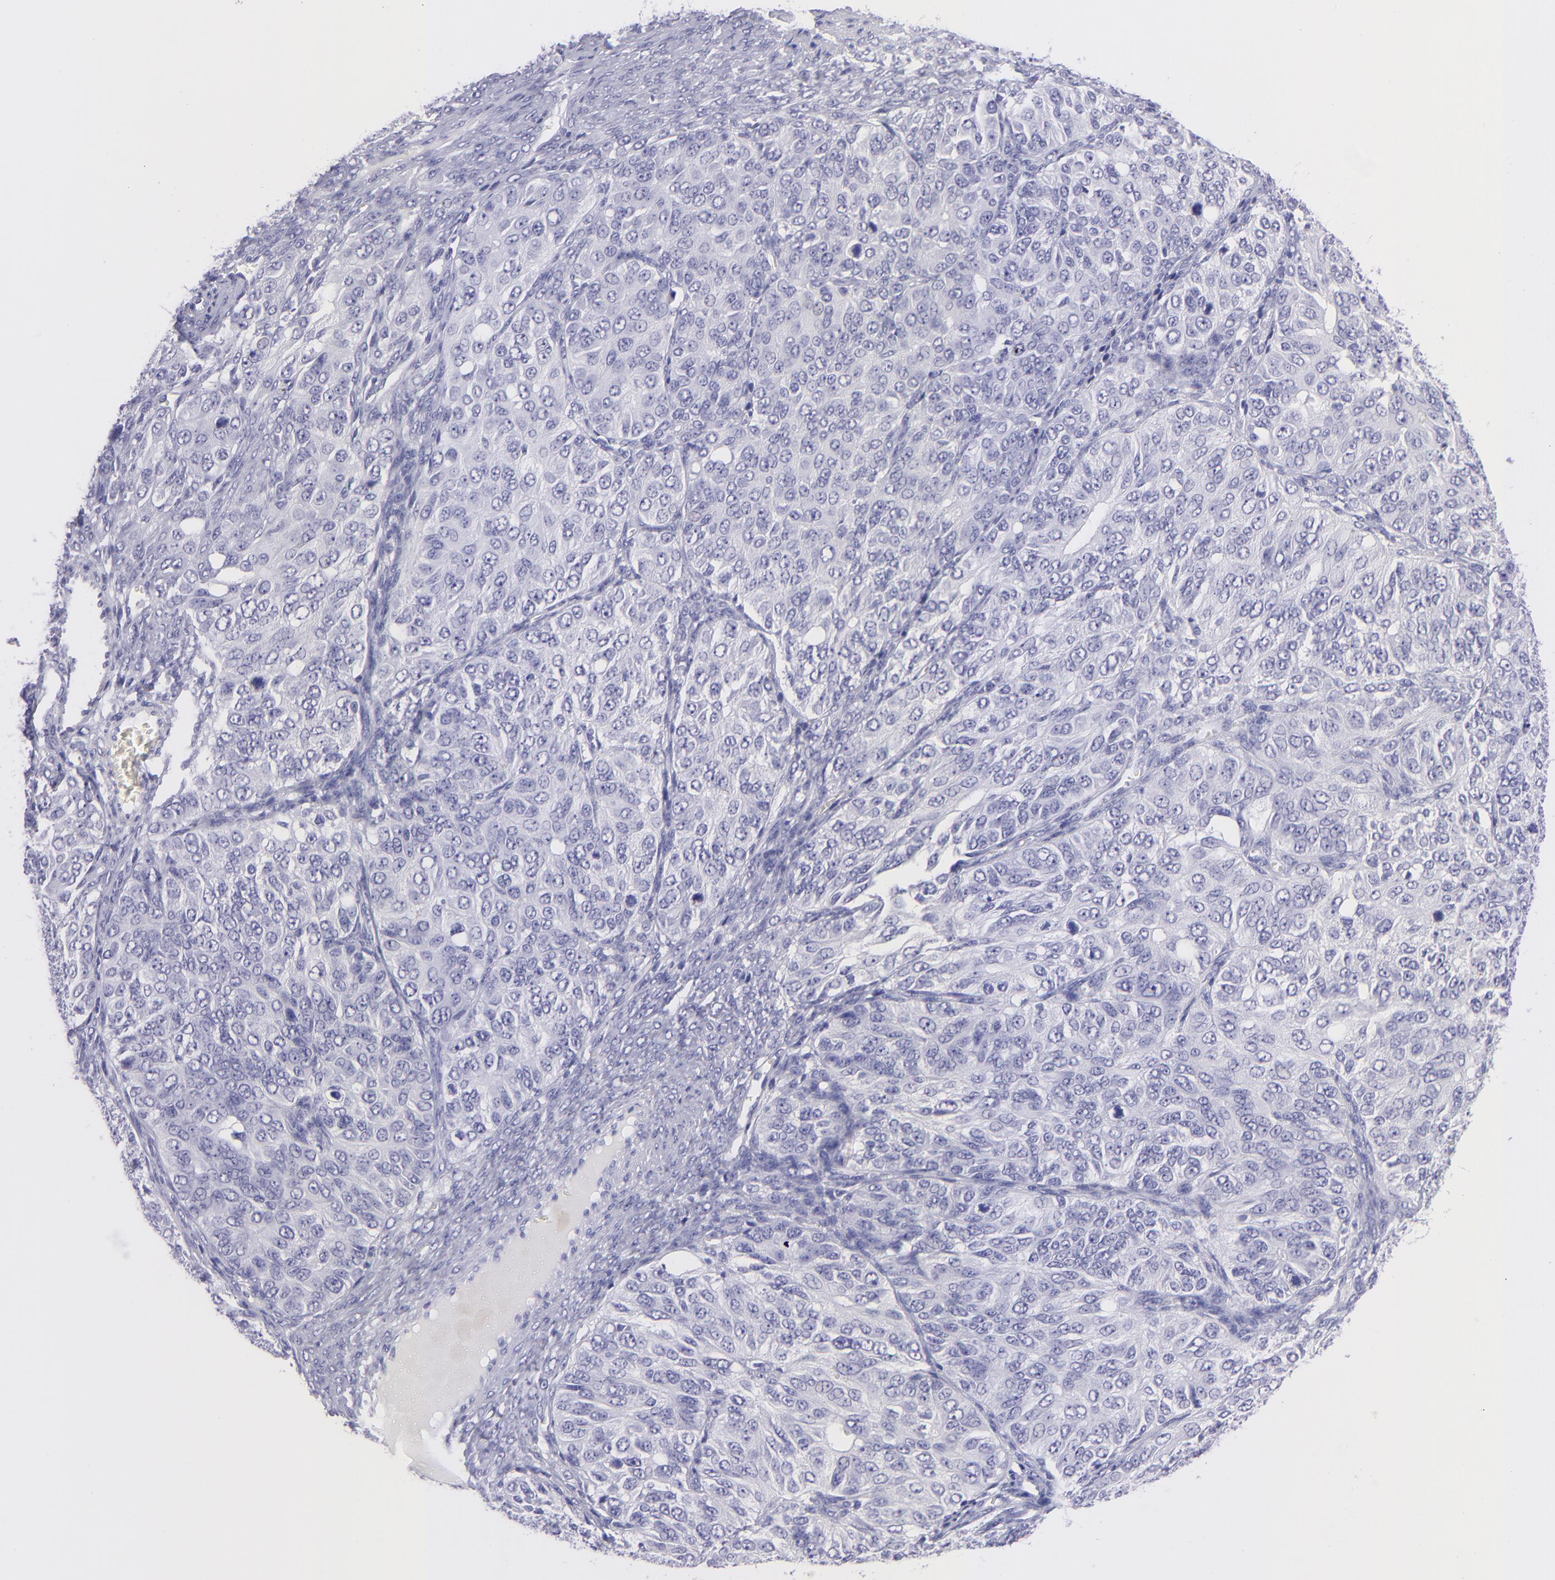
{"staining": {"intensity": "negative", "quantity": "none", "location": "none"}, "tissue": "ovarian cancer", "cell_type": "Tumor cells", "image_type": "cancer", "snomed": [{"axis": "morphology", "description": "Carcinoma, endometroid"}, {"axis": "topography", "description": "Ovary"}], "caption": "Immunohistochemistry histopathology image of neoplastic tissue: ovarian cancer stained with DAB exhibits no significant protein positivity in tumor cells.", "gene": "CNP", "patient": {"sex": "female", "age": 51}}